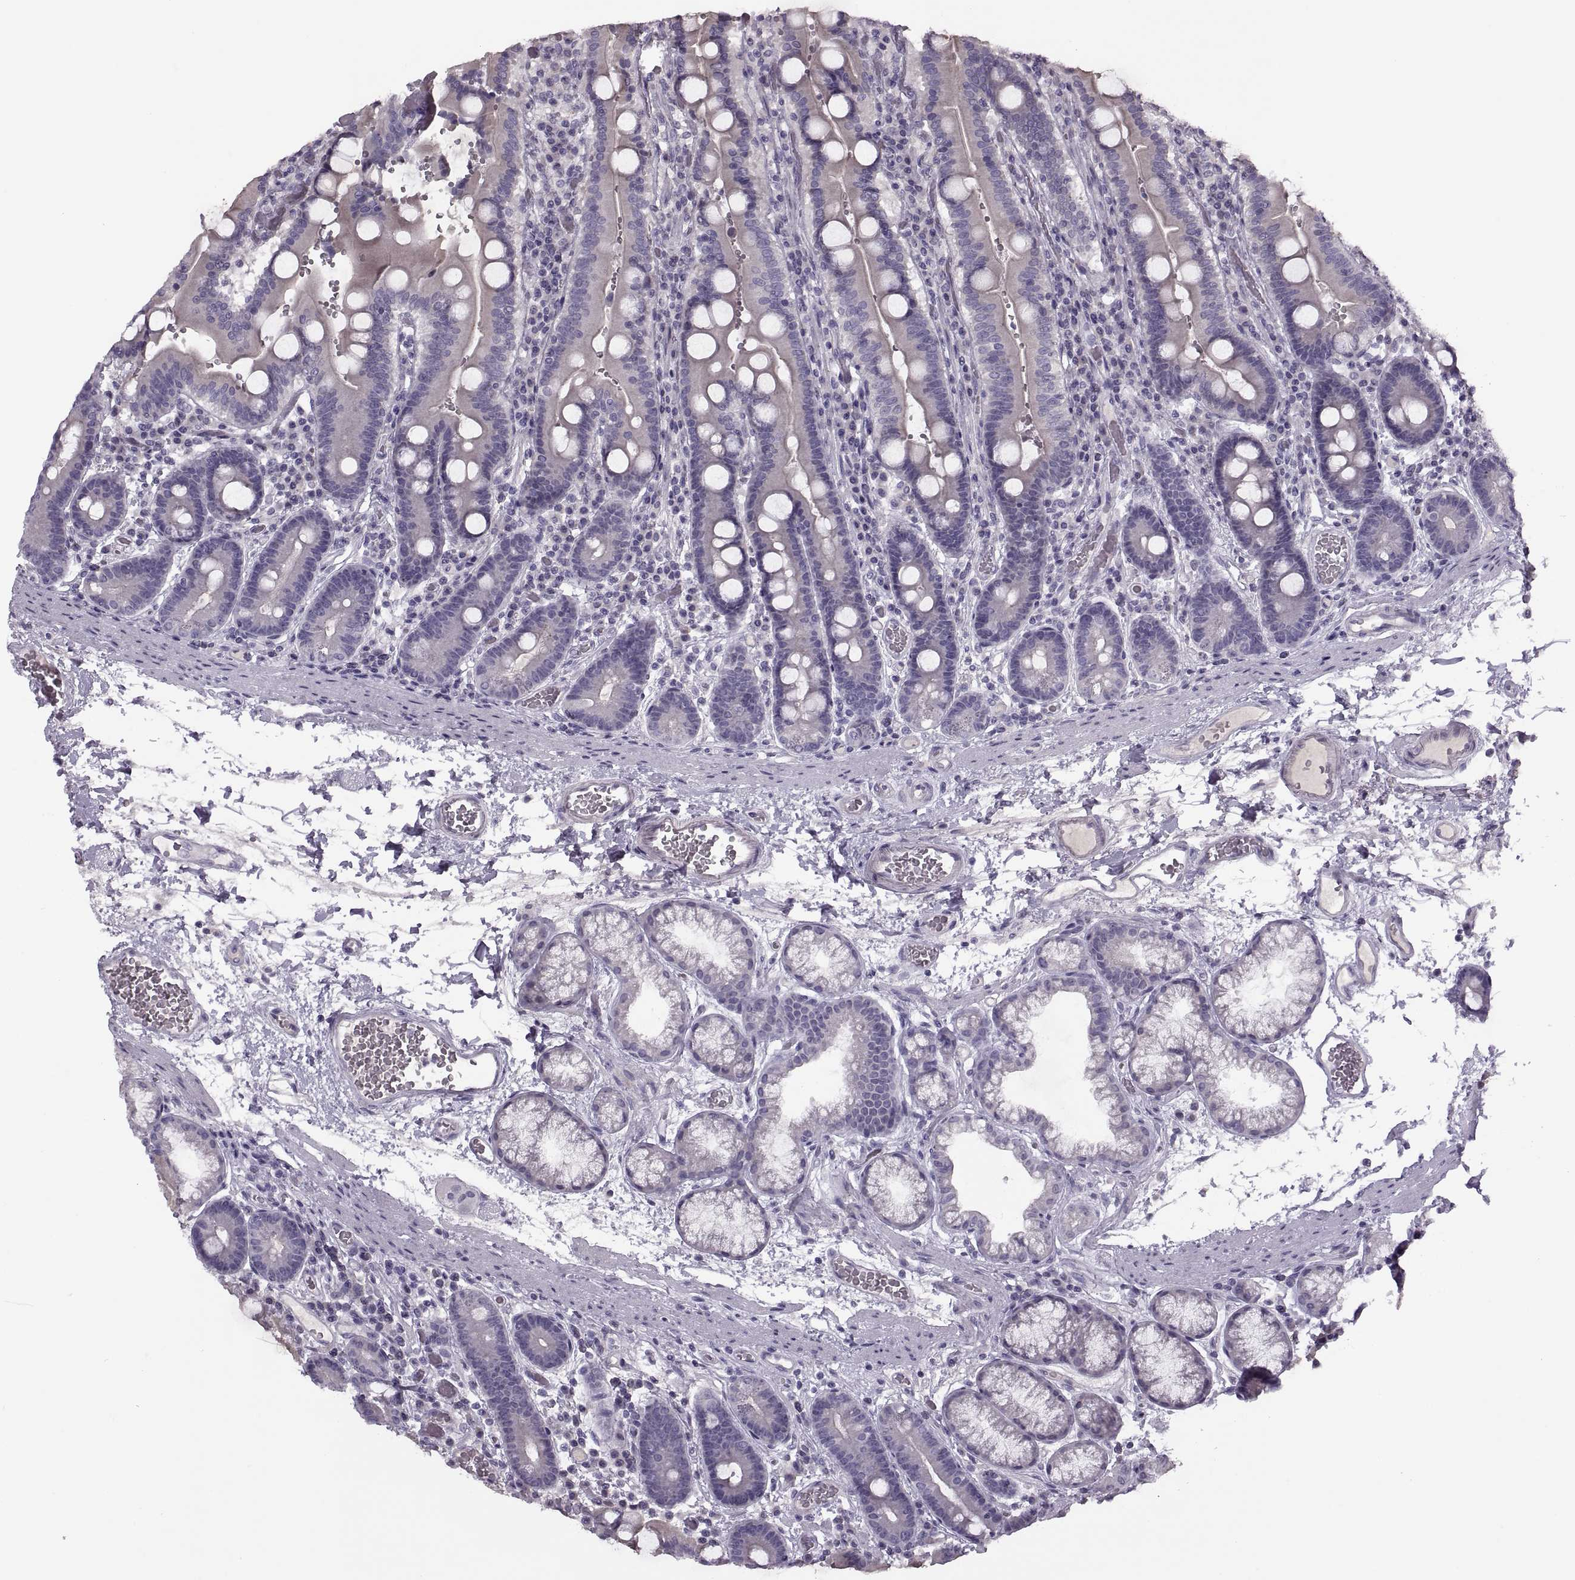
{"staining": {"intensity": "weak", "quantity": "25%-75%", "location": "cytoplasmic/membranous"}, "tissue": "duodenum", "cell_type": "Glandular cells", "image_type": "normal", "snomed": [{"axis": "morphology", "description": "Normal tissue, NOS"}, {"axis": "topography", "description": "Duodenum"}], "caption": "Immunohistochemical staining of benign duodenum displays low levels of weak cytoplasmic/membranous staining in approximately 25%-75% of glandular cells.", "gene": "RSPH6A", "patient": {"sex": "female", "age": 62}}